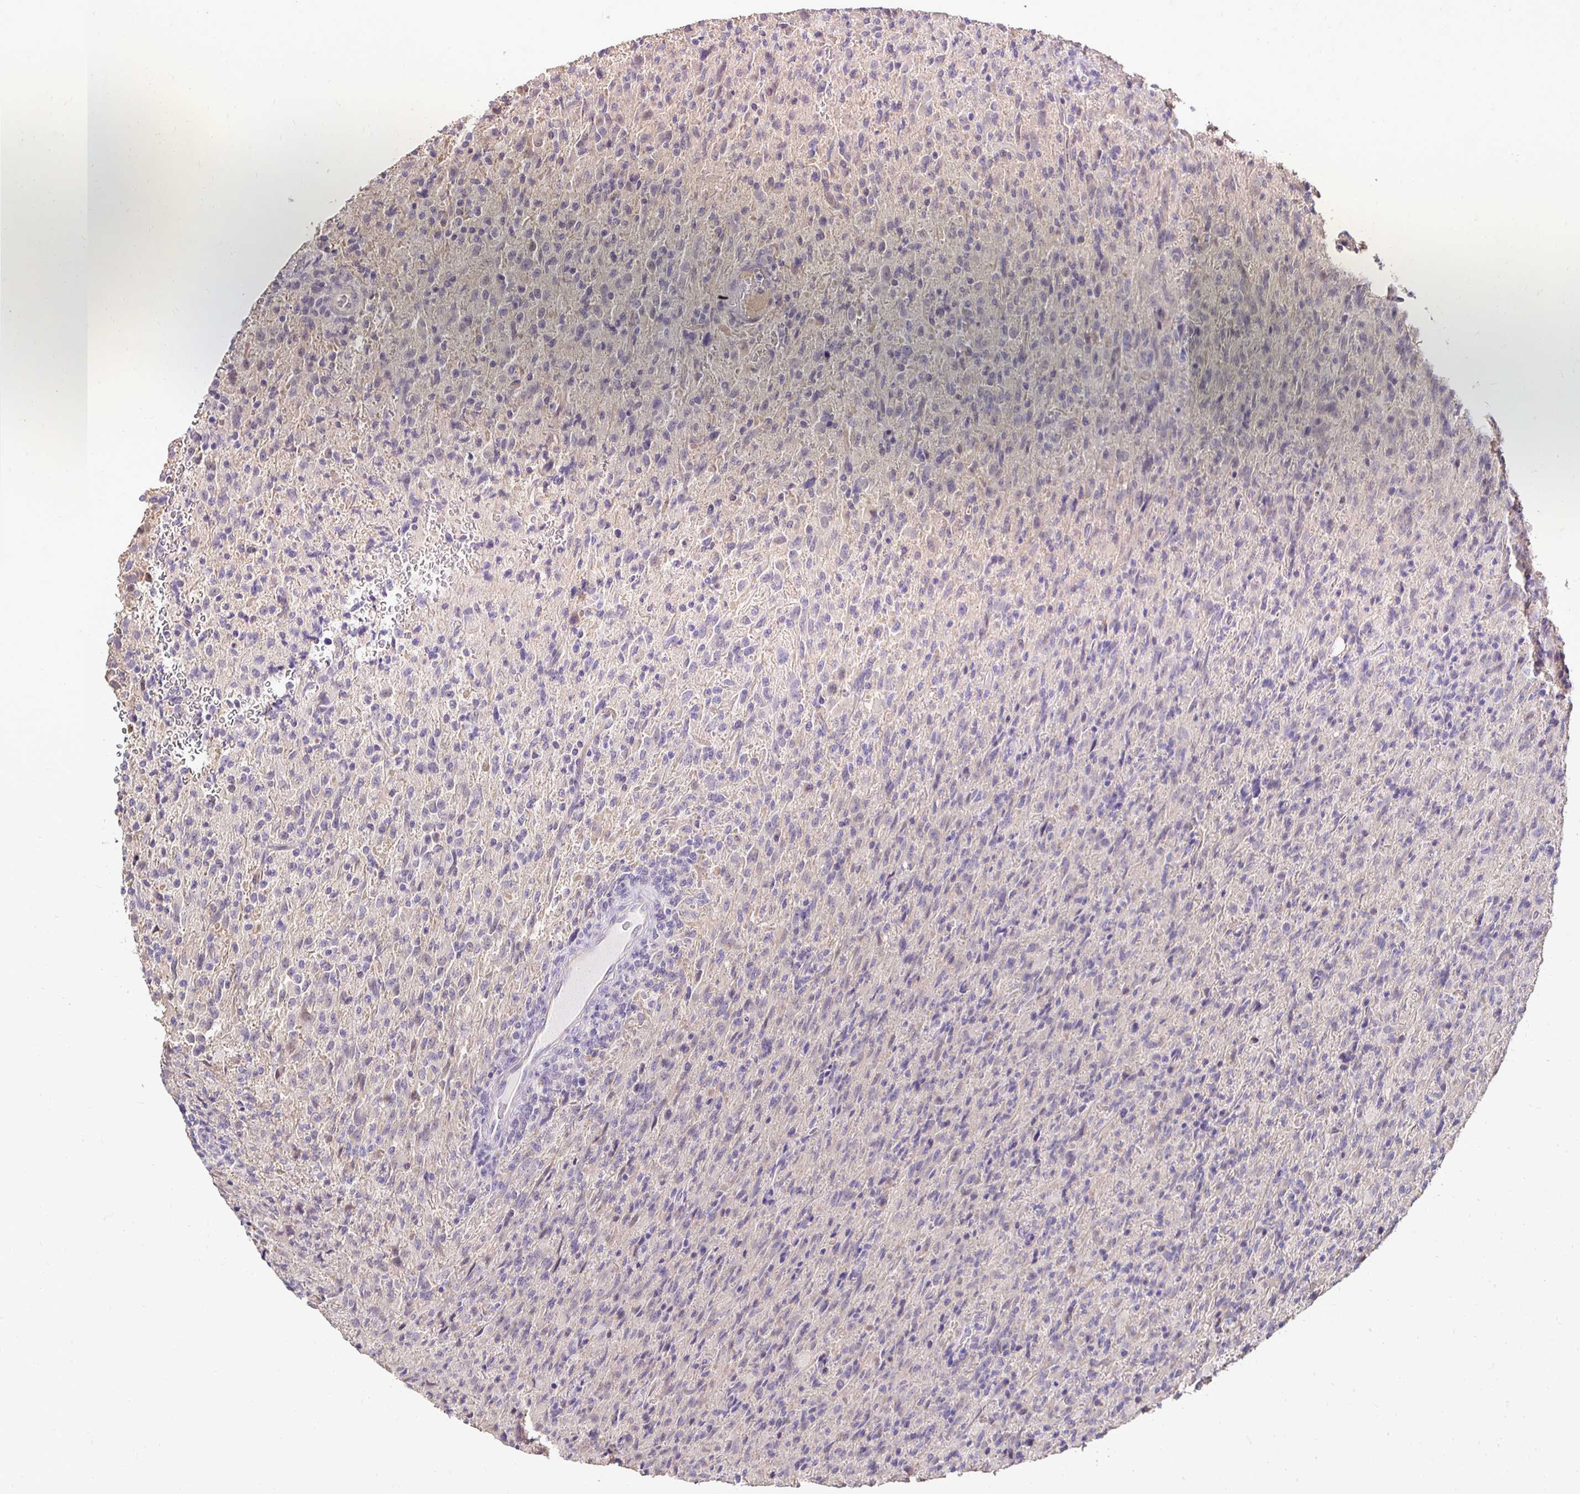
{"staining": {"intensity": "negative", "quantity": "none", "location": "none"}, "tissue": "glioma", "cell_type": "Tumor cells", "image_type": "cancer", "snomed": [{"axis": "morphology", "description": "Glioma, malignant, High grade"}, {"axis": "topography", "description": "Brain"}], "caption": "Immunohistochemistry photomicrograph of neoplastic tissue: human glioma stained with DAB (3,3'-diaminobenzidine) displays no significant protein positivity in tumor cells.", "gene": "SLC9A1", "patient": {"sex": "male", "age": 68}}